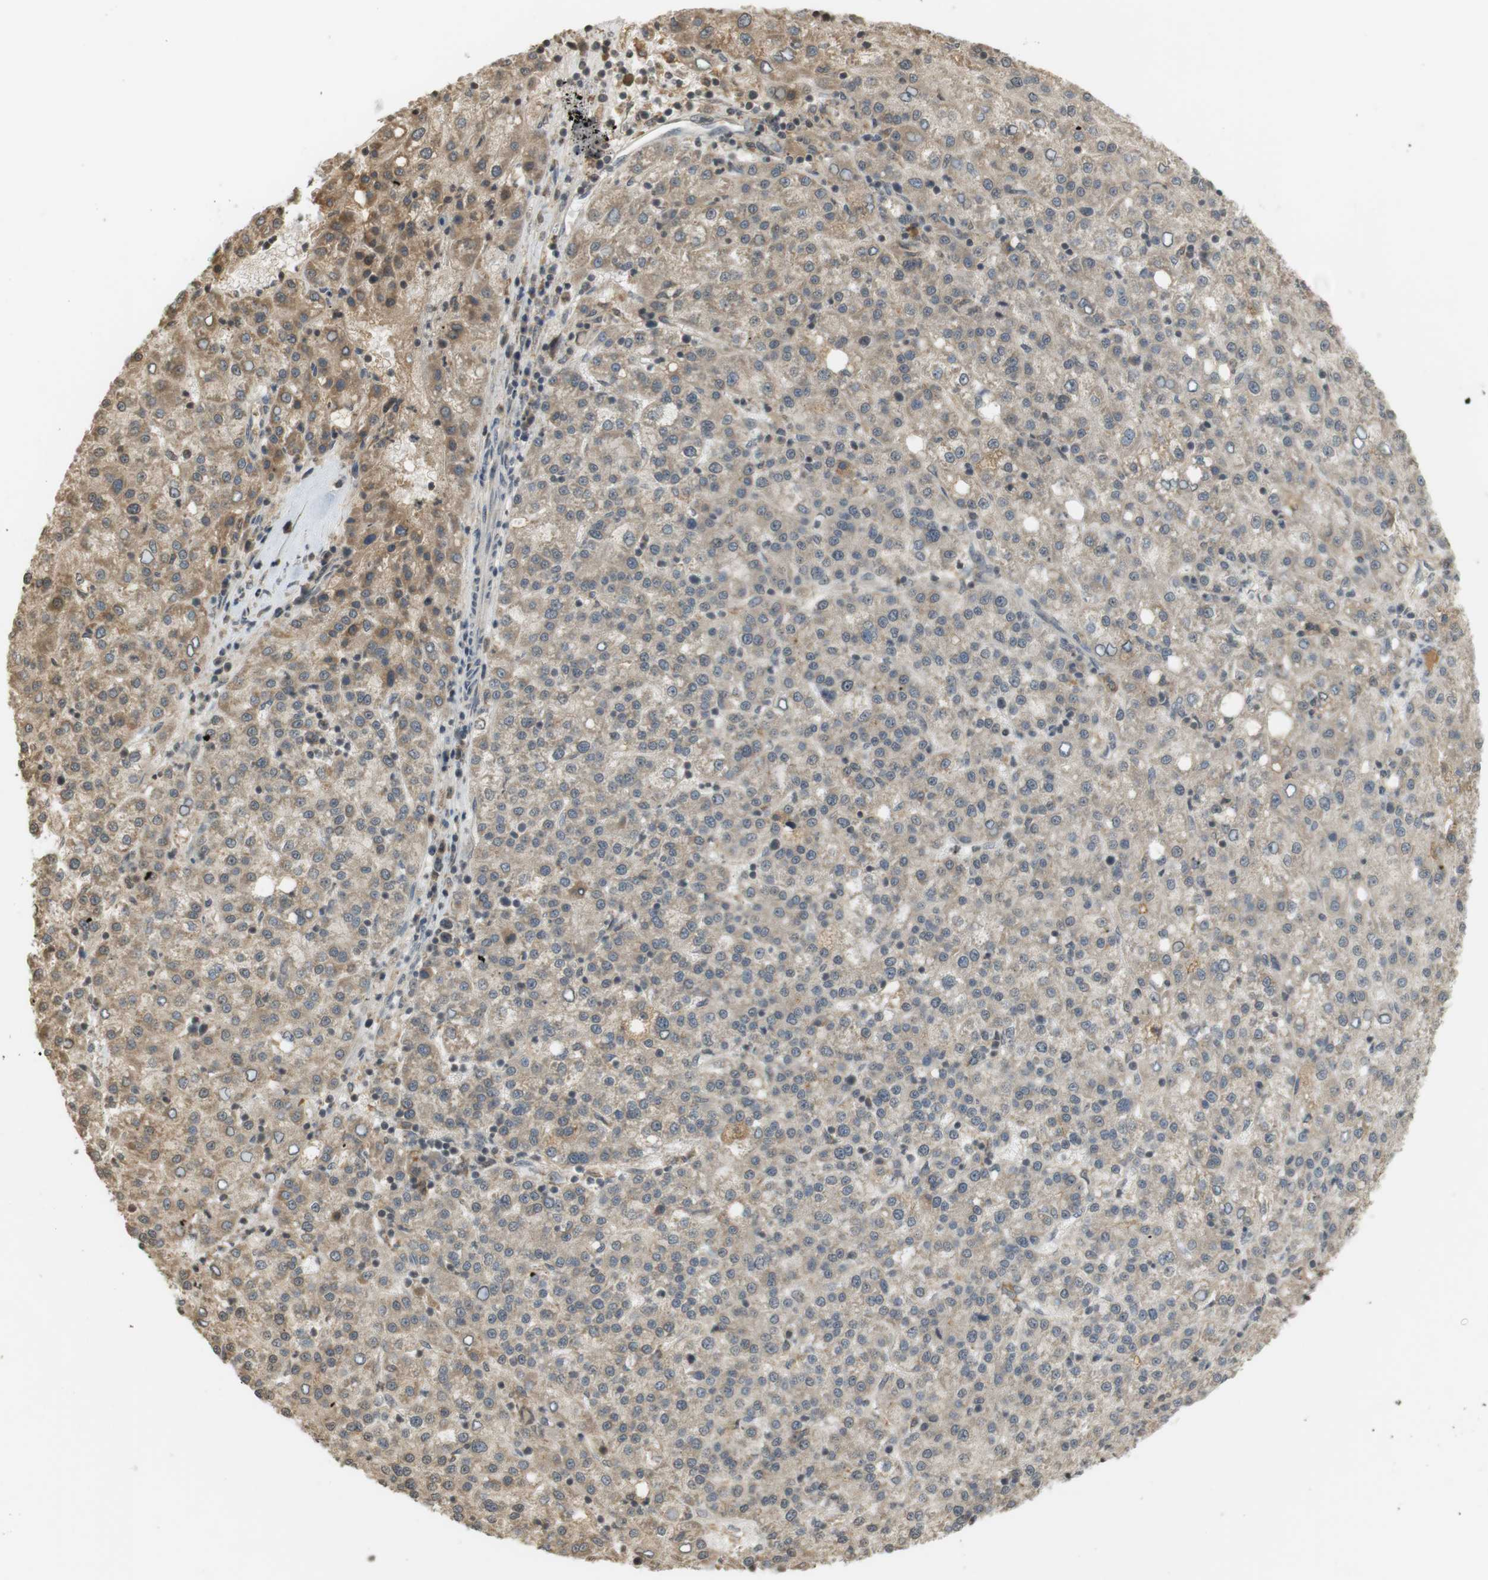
{"staining": {"intensity": "weak", "quantity": "<25%", "location": "cytoplasmic/membranous"}, "tissue": "liver cancer", "cell_type": "Tumor cells", "image_type": "cancer", "snomed": [{"axis": "morphology", "description": "Carcinoma, Hepatocellular, NOS"}, {"axis": "topography", "description": "Liver"}], "caption": "A high-resolution photomicrograph shows IHC staining of hepatocellular carcinoma (liver), which displays no significant expression in tumor cells. (Stains: DAB (3,3'-diaminobenzidine) immunohistochemistry (IHC) with hematoxylin counter stain, Microscopy: brightfield microscopy at high magnification).", "gene": "SRR", "patient": {"sex": "female", "age": 58}}